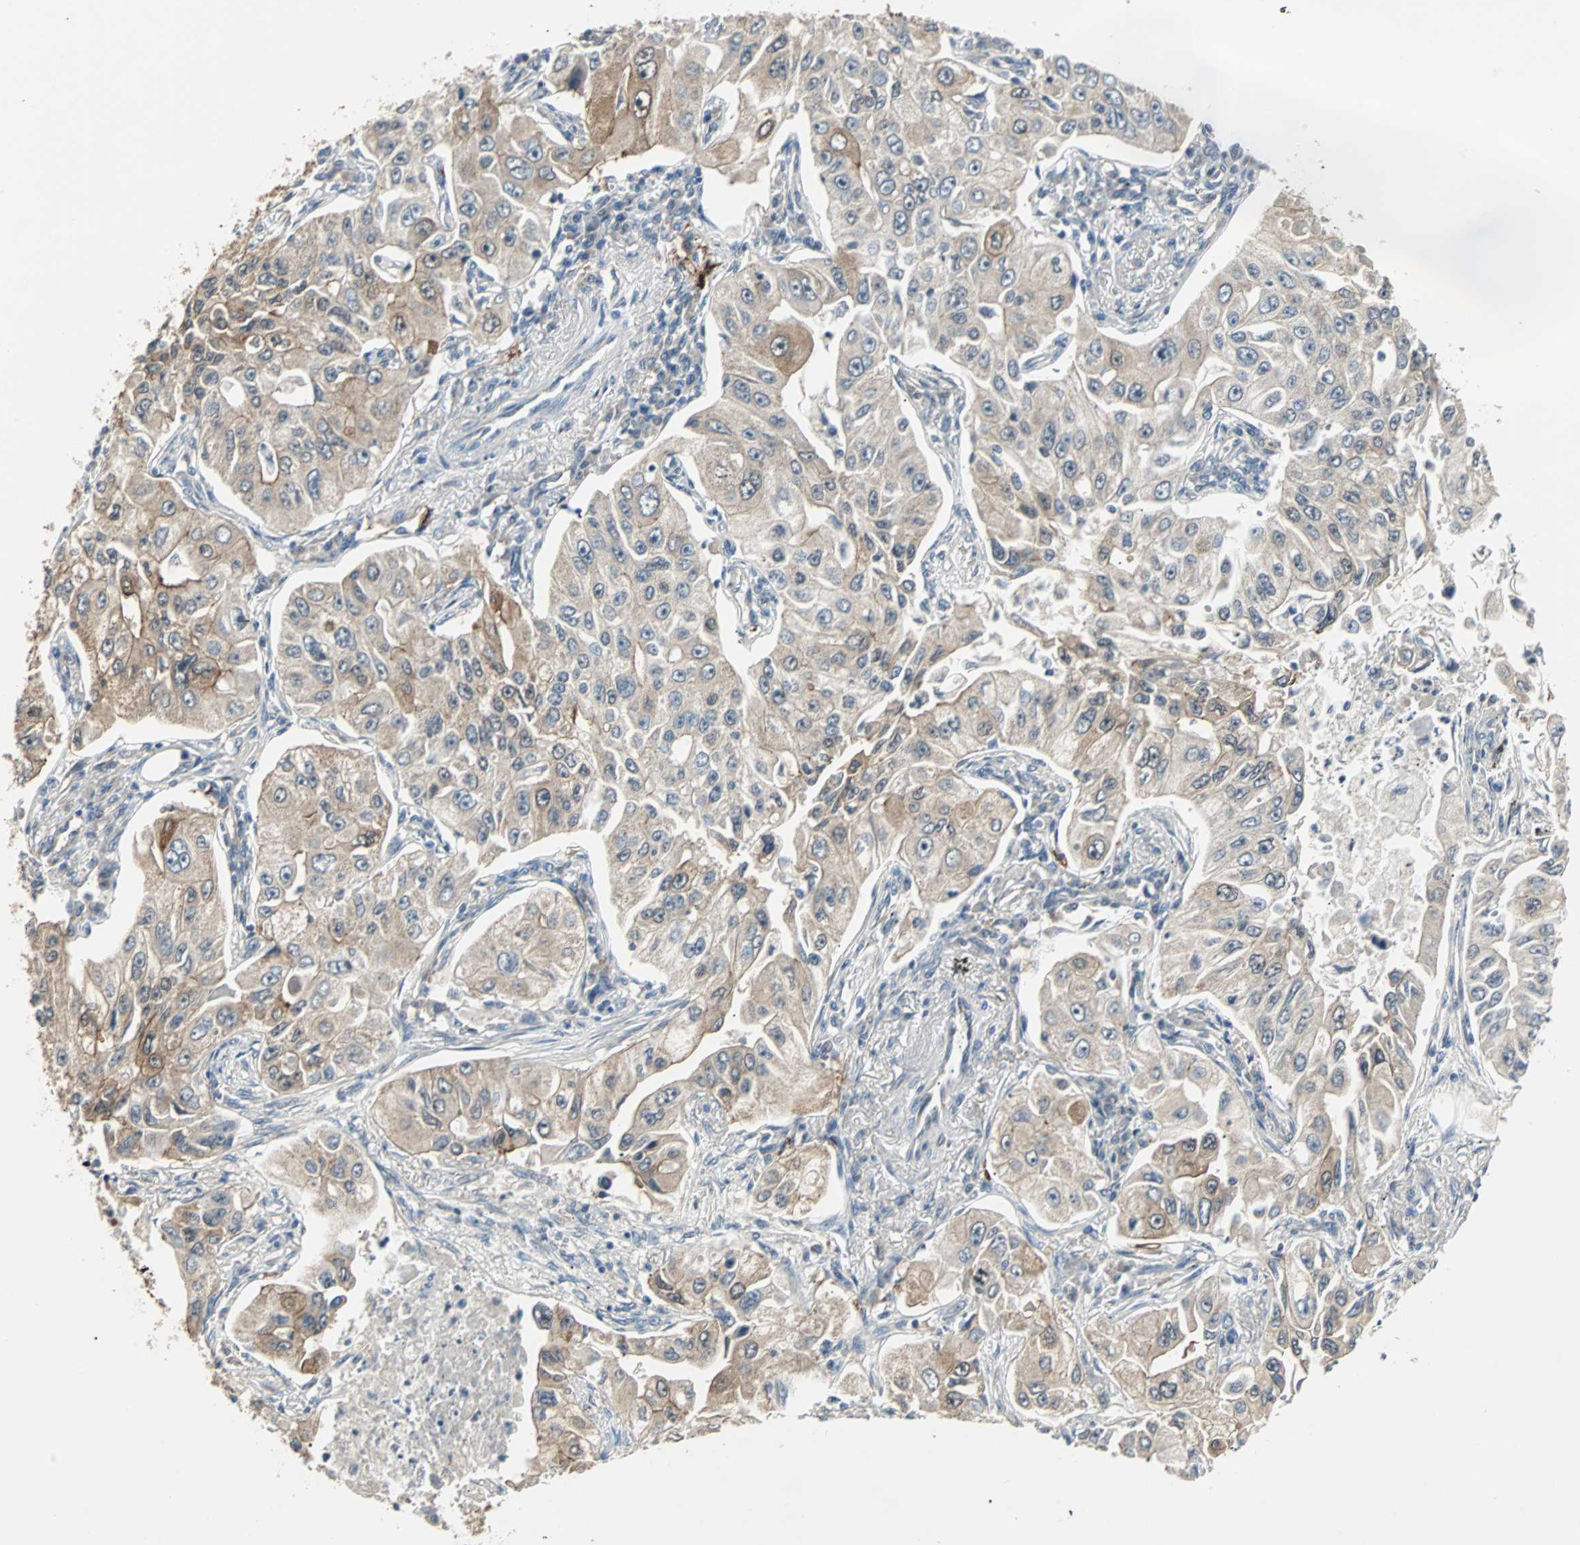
{"staining": {"intensity": "moderate", "quantity": ">75%", "location": "cytoplasmic/membranous"}, "tissue": "lung cancer", "cell_type": "Tumor cells", "image_type": "cancer", "snomed": [{"axis": "morphology", "description": "Adenocarcinoma, NOS"}, {"axis": "topography", "description": "Lung"}], "caption": "Protein staining of lung cancer tissue shows moderate cytoplasmic/membranous staining in approximately >75% of tumor cells.", "gene": "CMC2", "patient": {"sex": "male", "age": 84}}